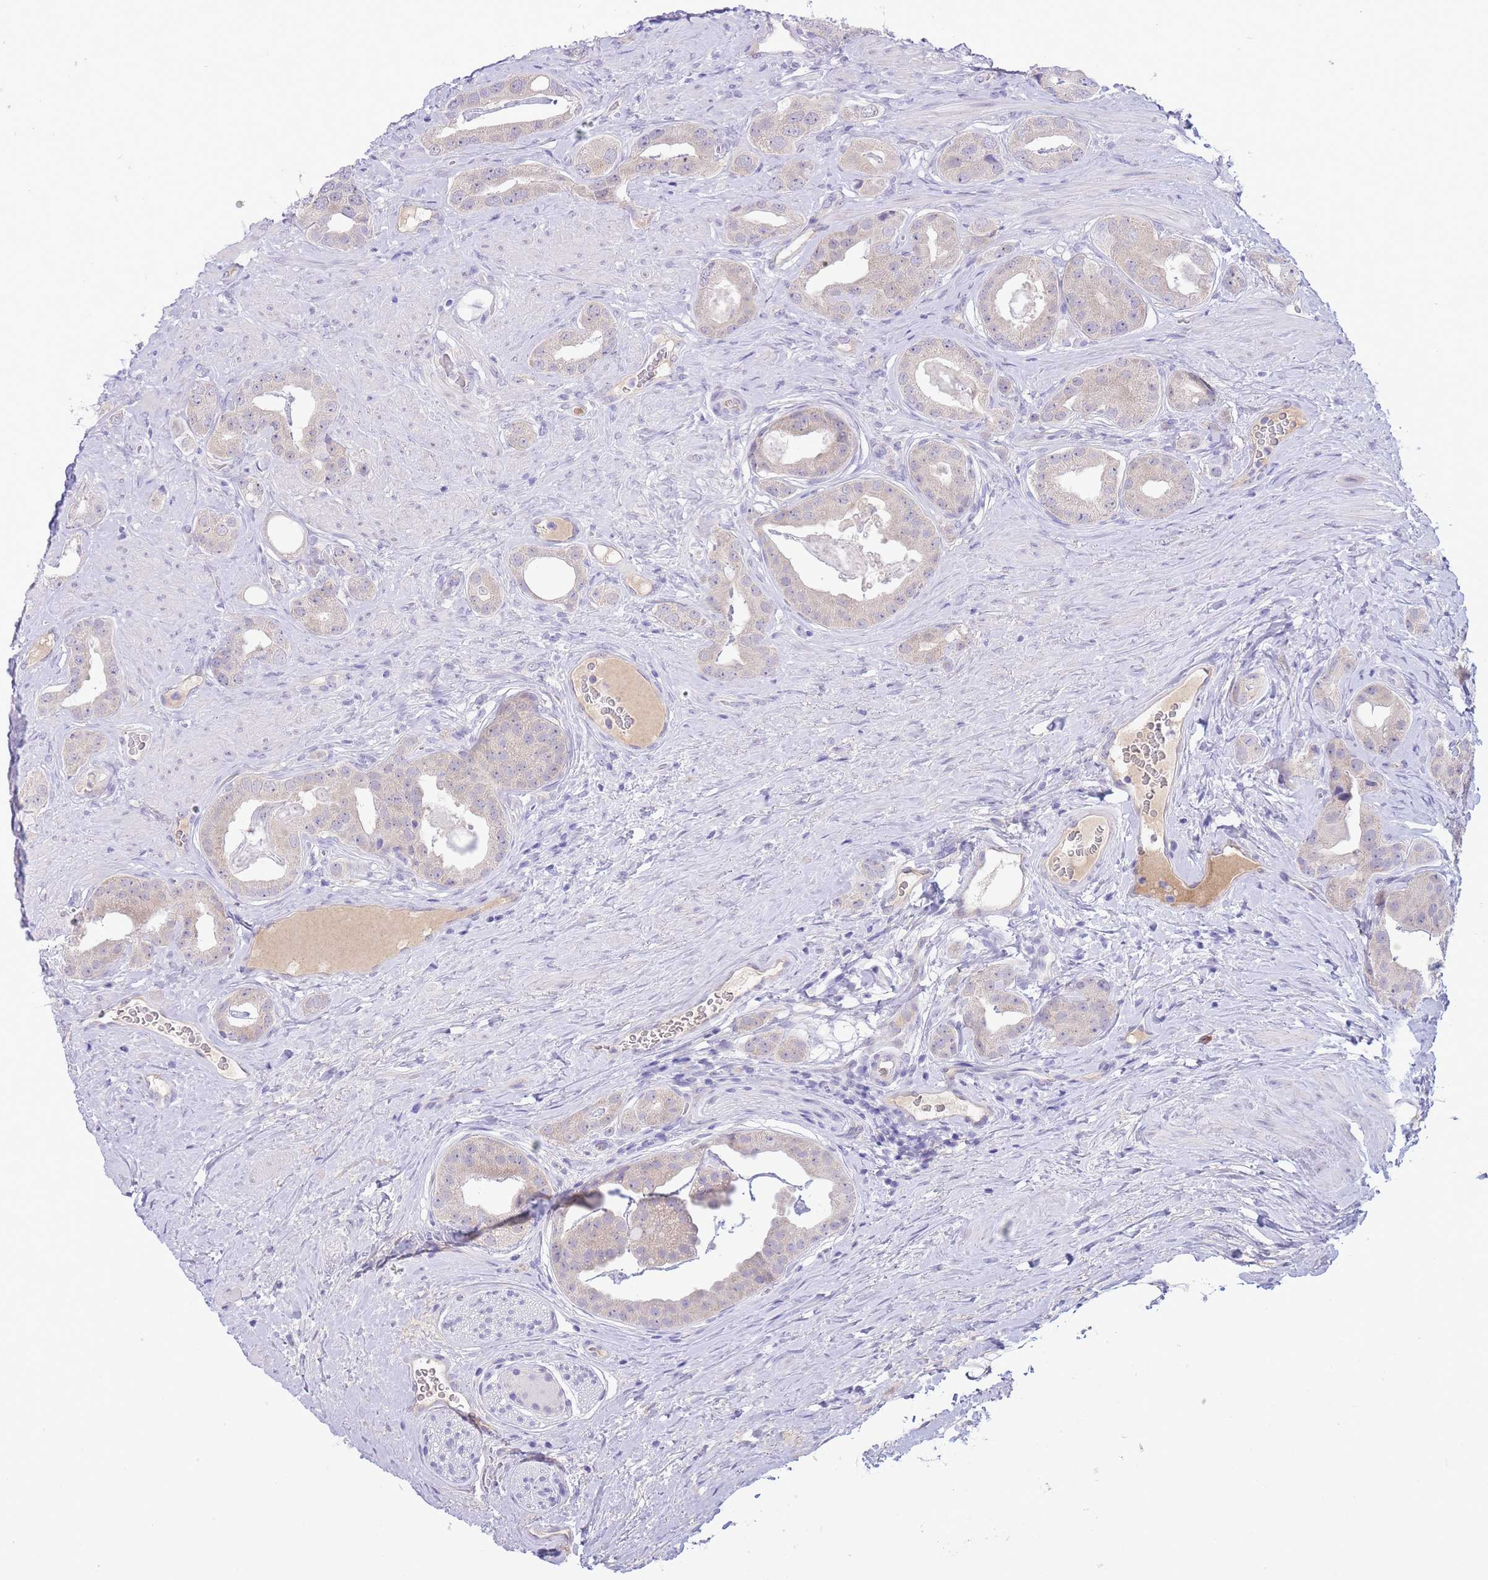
{"staining": {"intensity": "negative", "quantity": "none", "location": "none"}, "tissue": "prostate cancer", "cell_type": "Tumor cells", "image_type": "cancer", "snomed": [{"axis": "morphology", "description": "Adenocarcinoma, High grade"}, {"axis": "topography", "description": "Prostate"}], "caption": "High magnification brightfield microscopy of prostate cancer stained with DAB (3,3'-diaminobenzidine) (brown) and counterstained with hematoxylin (blue): tumor cells show no significant positivity.", "gene": "ASAP3", "patient": {"sex": "male", "age": 63}}